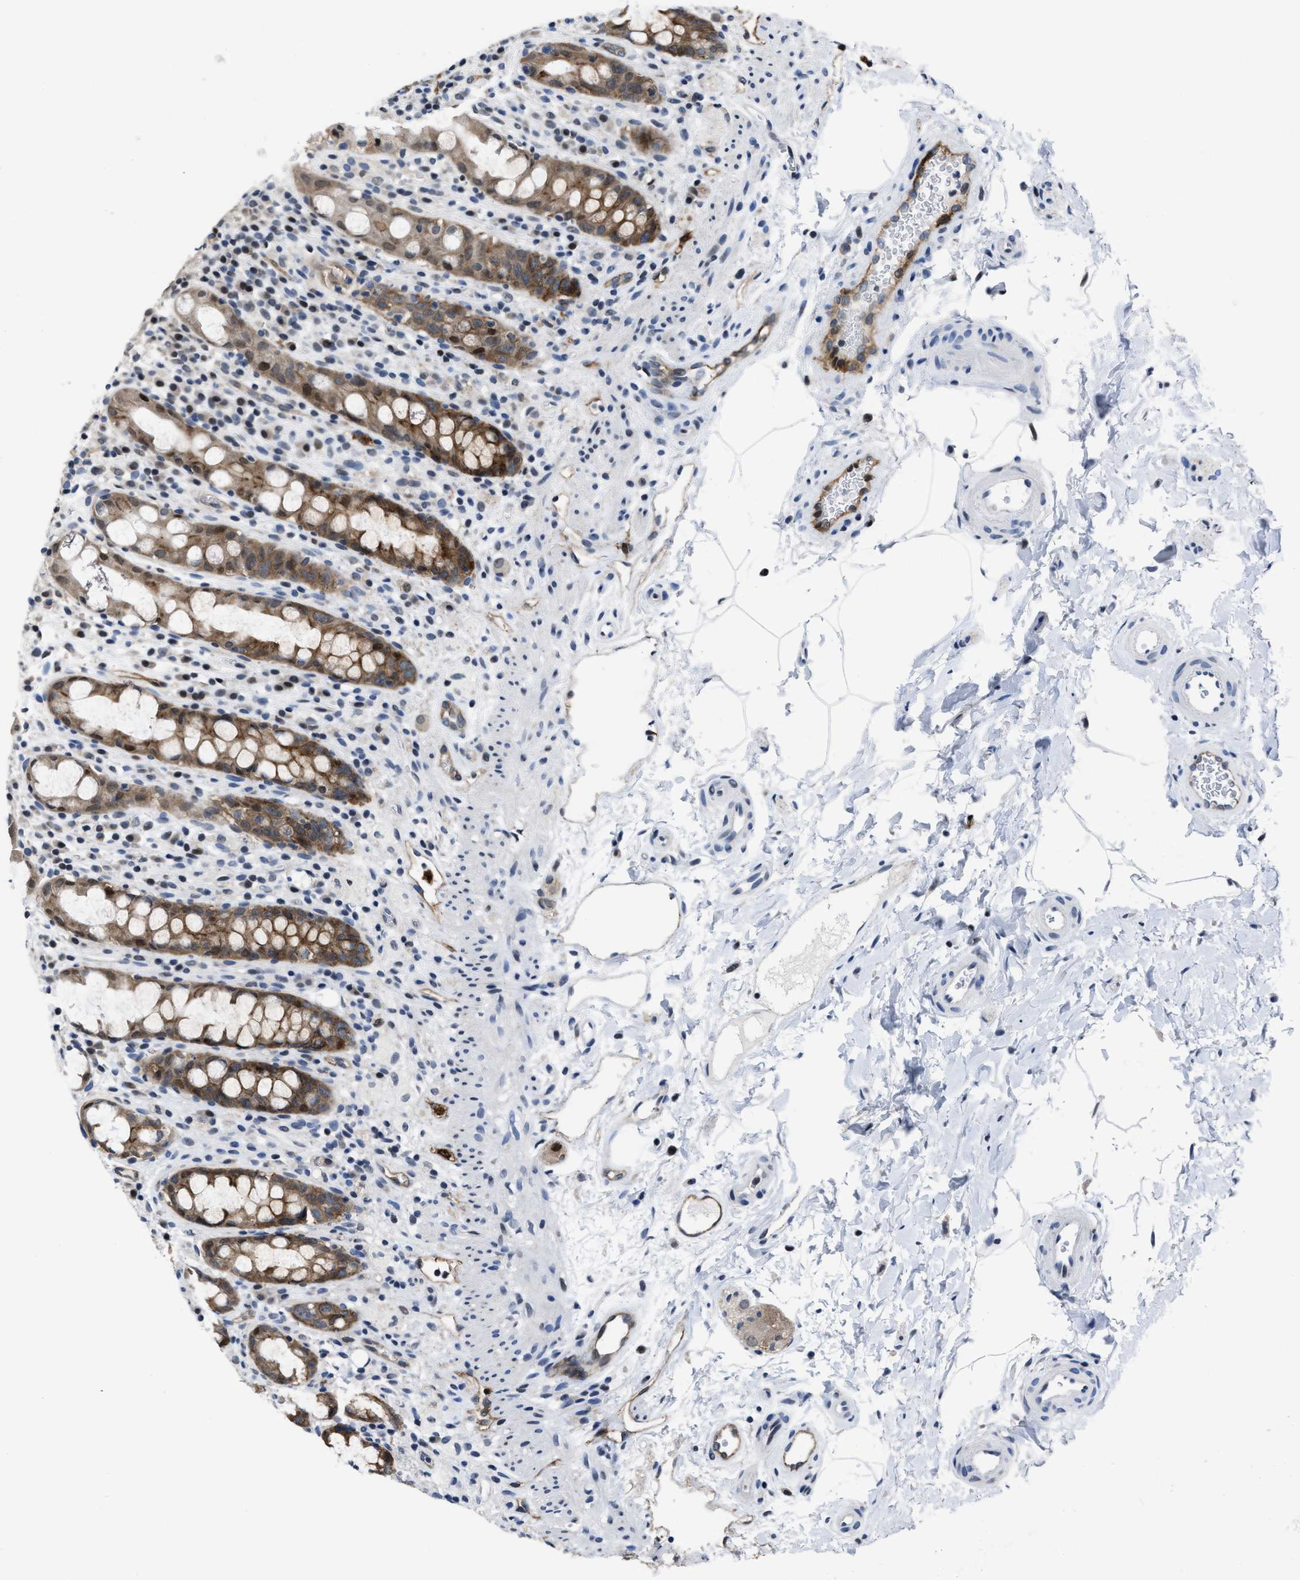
{"staining": {"intensity": "strong", "quantity": ">75%", "location": "cytoplasmic/membranous,nuclear"}, "tissue": "rectum", "cell_type": "Glandular cells", "image_type": "normal", "snomed": [{"axis": "morphology", "description": "Normal tissue, NOS"}, {"axis": "topography", "description": "Rectum"}], "caption": "Glandular cells reveal strong cytoplasmic/membranous,nuclear expression in about >75% of cells in benign rectum.", "gene": "MARCKSL1", "patient": {"sex": "male", "age": 44}}